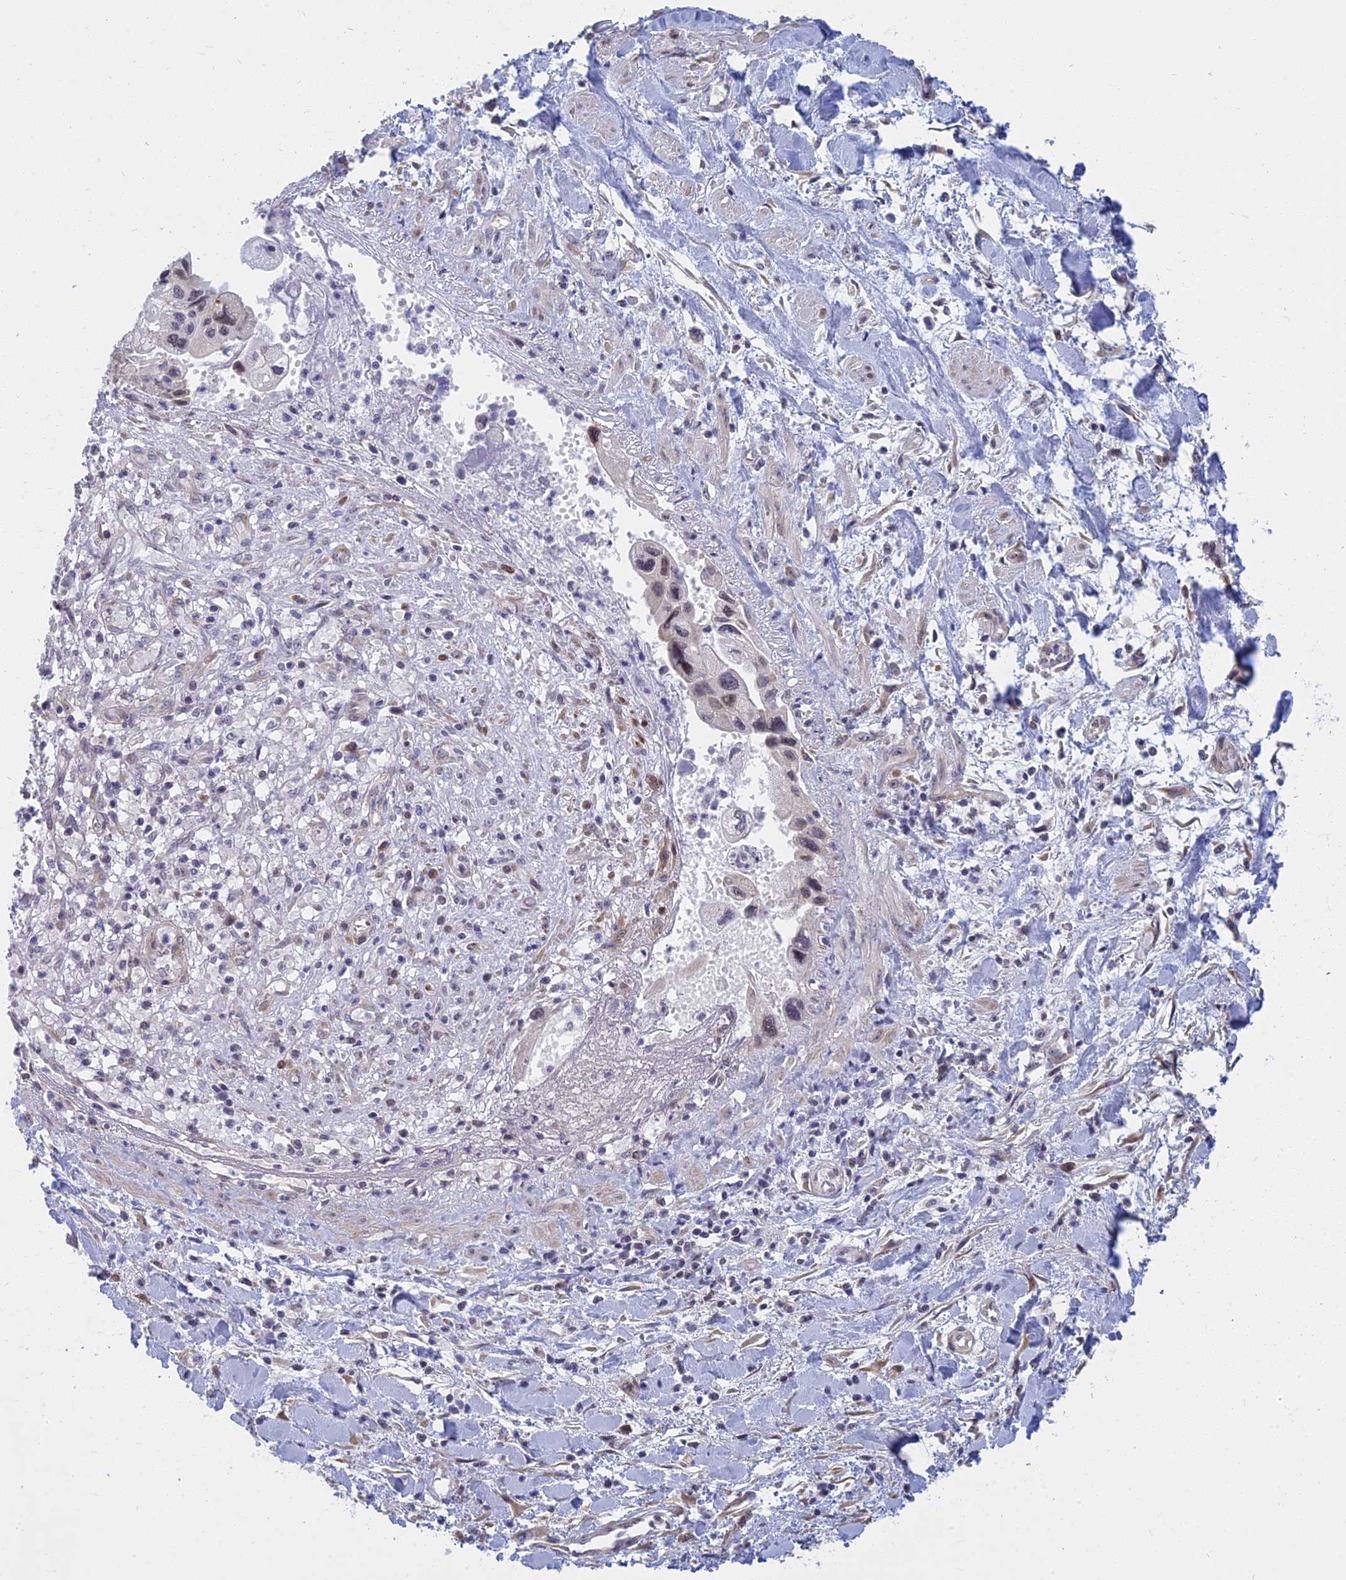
{"staining": {"intensity": "weak", "quantity": "<25%", "location": "nuclear"}, "tissue": "pancreatic cancer", "cell_type": "Tumor cells", "image_type": "cancer", "snomed": [{"axis": "morphology", "description": "Adenocarcinoma, NOS"}, {"axis": "topography", "description": "Pancreas"}], "caption": "A histopathology image of human pancreatic adenocarcinoma is negative for staining in tumor cells. Brightfield microscopy of IHC stained with DAB (brown) and hematoxylin (blue), captured at high magnification.", "gene": "RPS19BP1", "patient": {"sex": "female", "age": 50}}